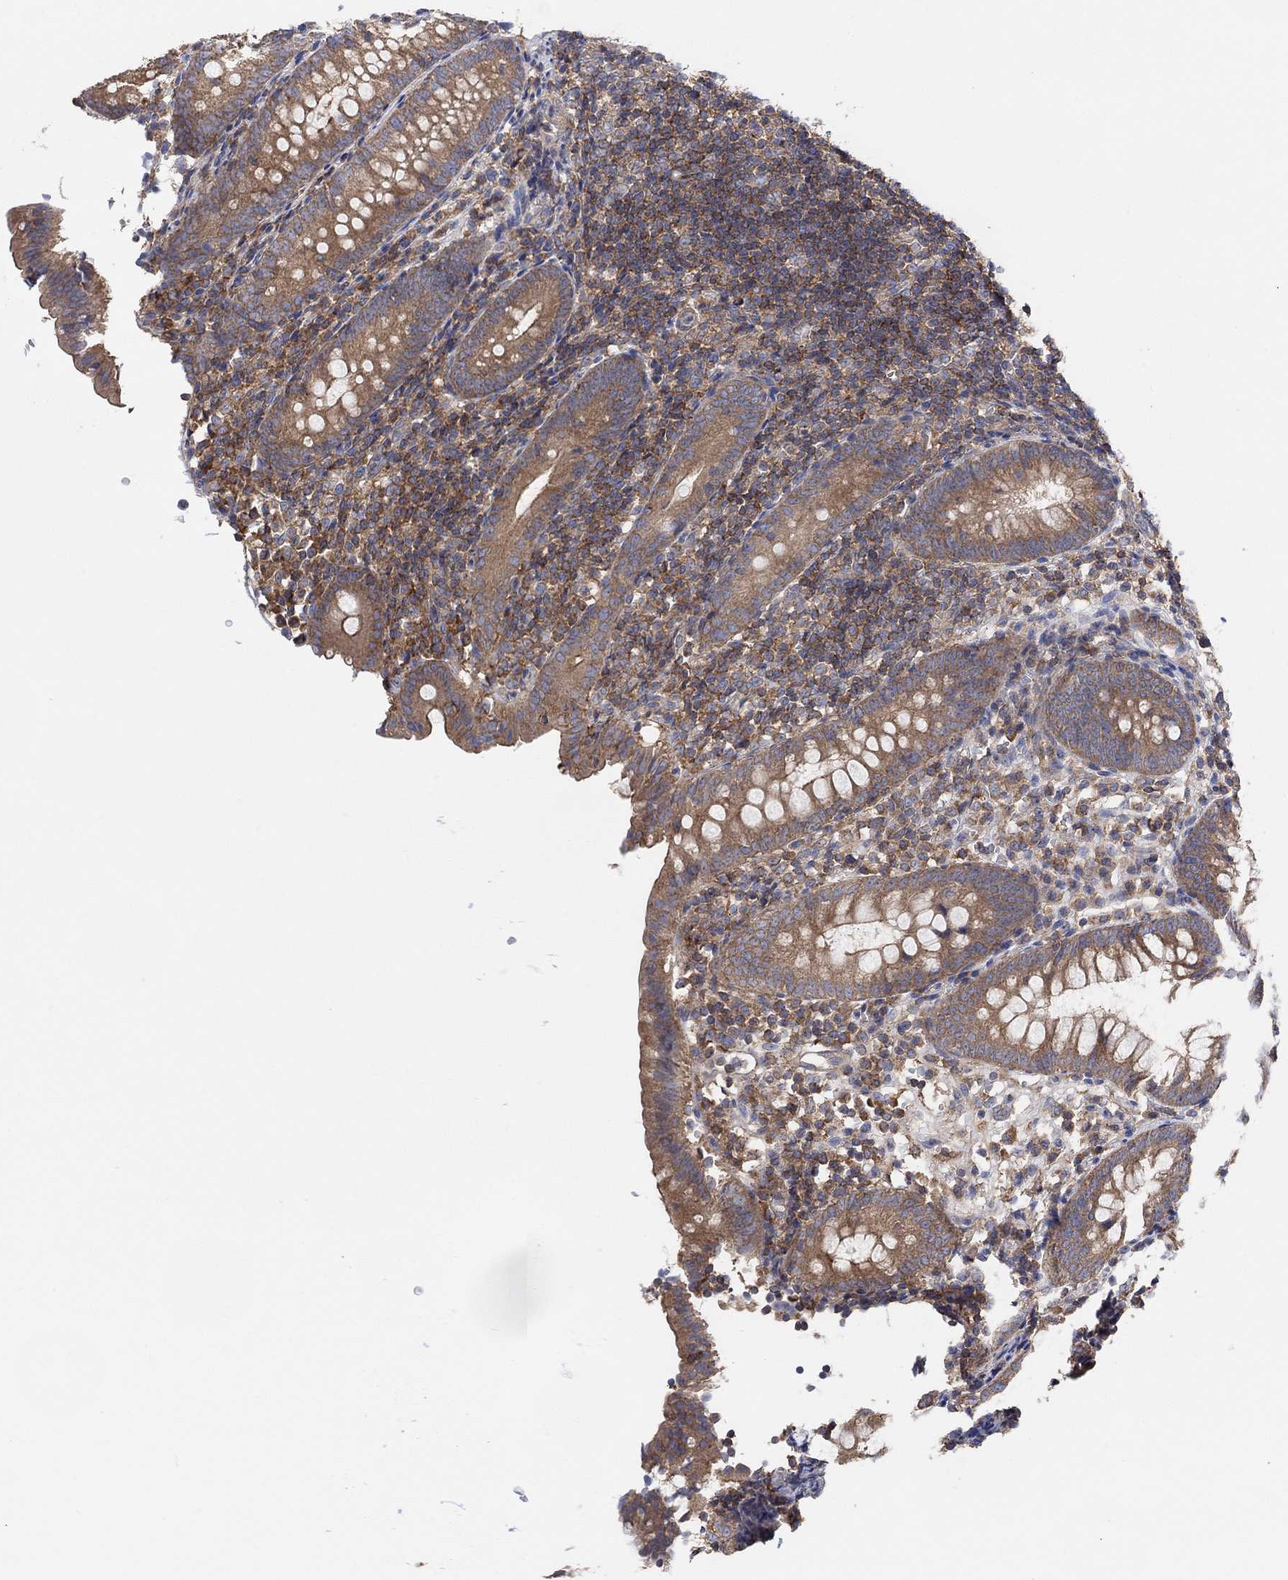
{"staining": {"intensity": "moderate", "quantity": ">75%", "location": "cytoplasmic/membranous"}, "tissue": "appendix", "cell_type": "Glandular cells", "image_type": "normal", "snomed": [{"axis": "morphology", "description": "Normal tissue, NOS"}, {"axis": "topography", "description": "Appendix"}], "caption": "Immunohistochemistry staining of unremarkable appendix, which demonstrates medium levels of moderate cytoplasmic/membranous positivity in approximately >75% of glandular cells indicating moderate cytoplasmic/membranous protein staining. The staining was performed using DAB (brown) for protein detection and nuclei were counterstained in hematoxylin (blue).", "gene": "BLOC1S3", "patient": {"sex": "female", "age": 40}}